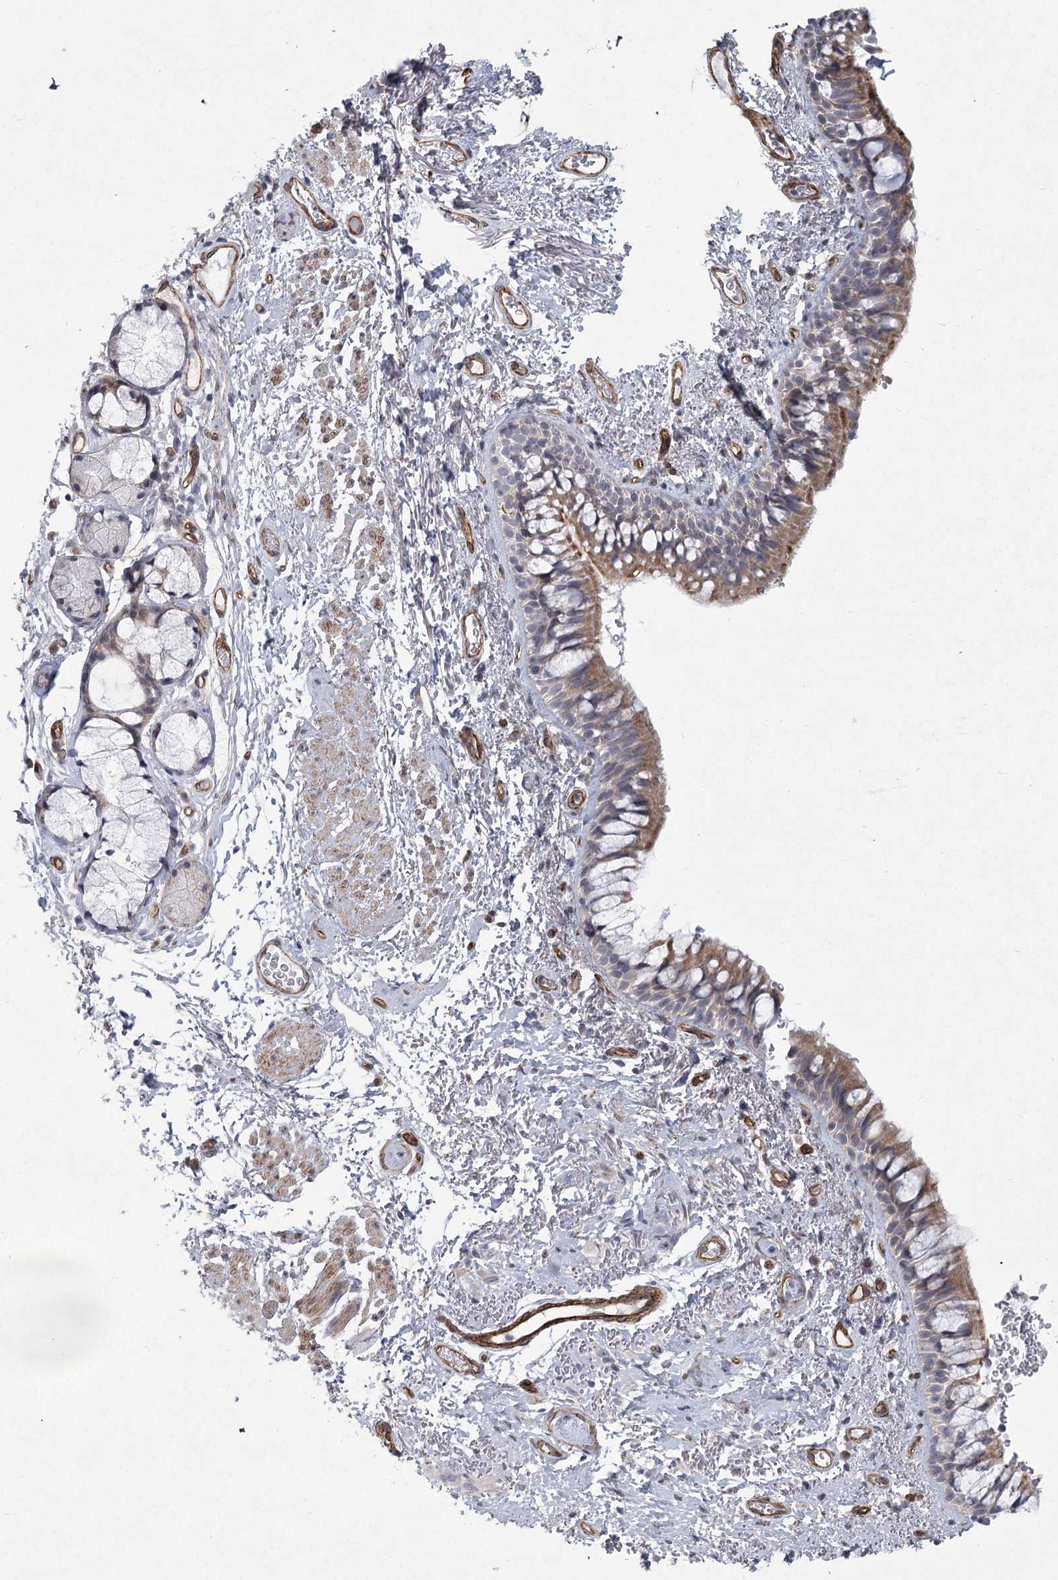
{"staining": {"intensity": "moderate", "quantity": "25%-75%", "location": "cytoplasmic/membranous"}, "tissue": "bronchus", "cell_type": "Respiratory epithelial cells", "image_type": "normal", "snomed": [{"axis": "morphology", "description": "Normal tissue, NOS"}, {"axis": "topography", "description": "Cartilage tissue"}, {"axis": "topography", "description": "Bronchus"}], "caption": "High-power microscopy captured an immunohistochemistry (IHC) photomicrograph of unremarkable bronchus, revealing moderate cytoplasmic/membranous staining in approximately 25%-75% of respiratory epithelial cells.", "gene": "MEPE", "patient": {"sex": "female", "age": 73}}